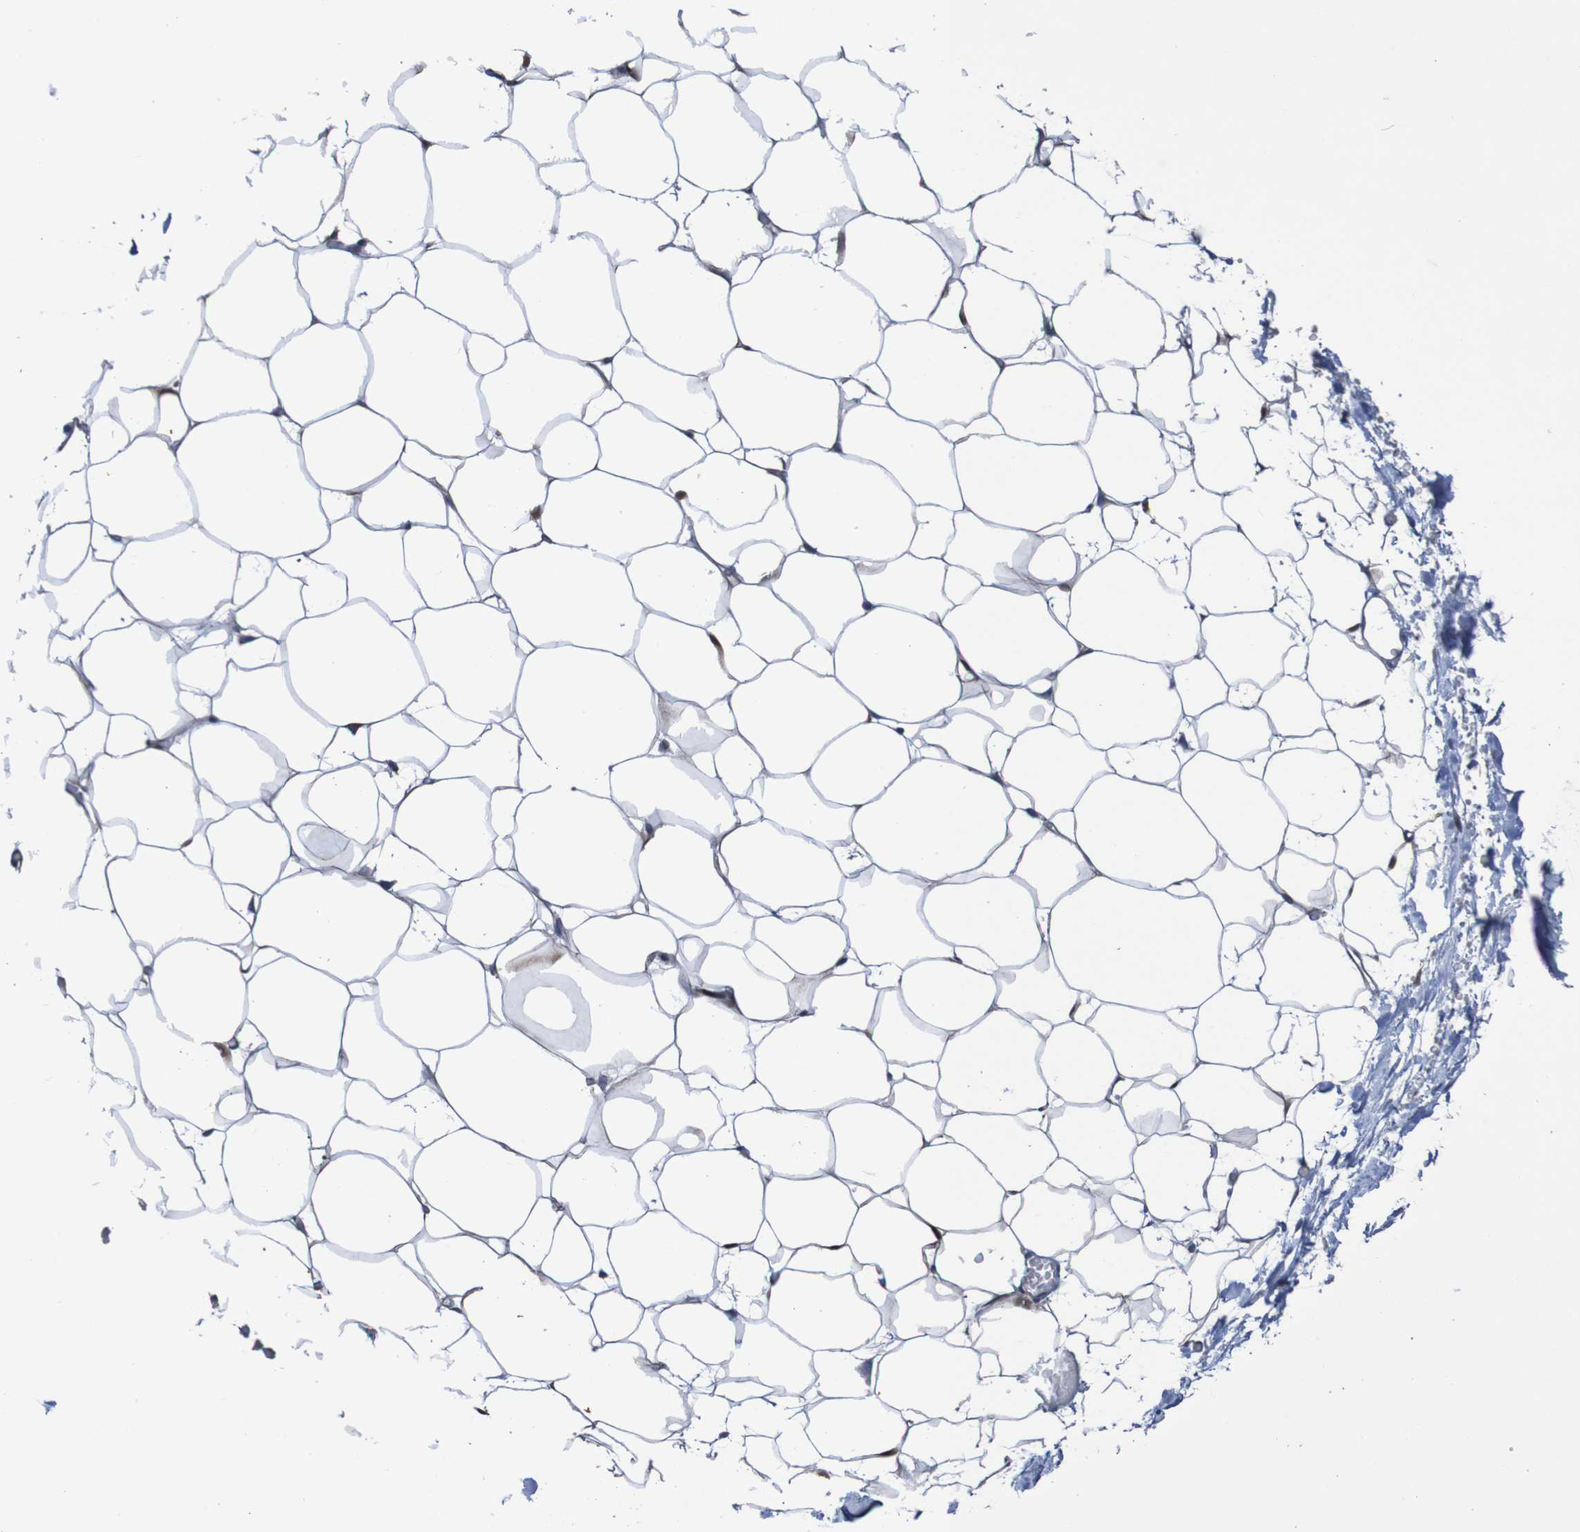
{"staining": {"intensity": "negative", "quantity": "none", "location": "none"}, "tissue": "adipose tissue", "cell_type": "Adipocytes", "image_type": "normal", "snomed": [{"axis": "morphology", "description": "Normal tissue, NOS"}, {"axis": "topography", "description": "Breast"}, {"axis": "topography", "description": "Adipose tissue"}], "caption": "Adipocytes are negative for brown protein staining in unremarkable adipose tissue. (DAB immunohistochemistry (IHC) with hematoxylin counter stain).", "gene": "ANGPT4", "patient": {"sex": "female", "age": 25}}